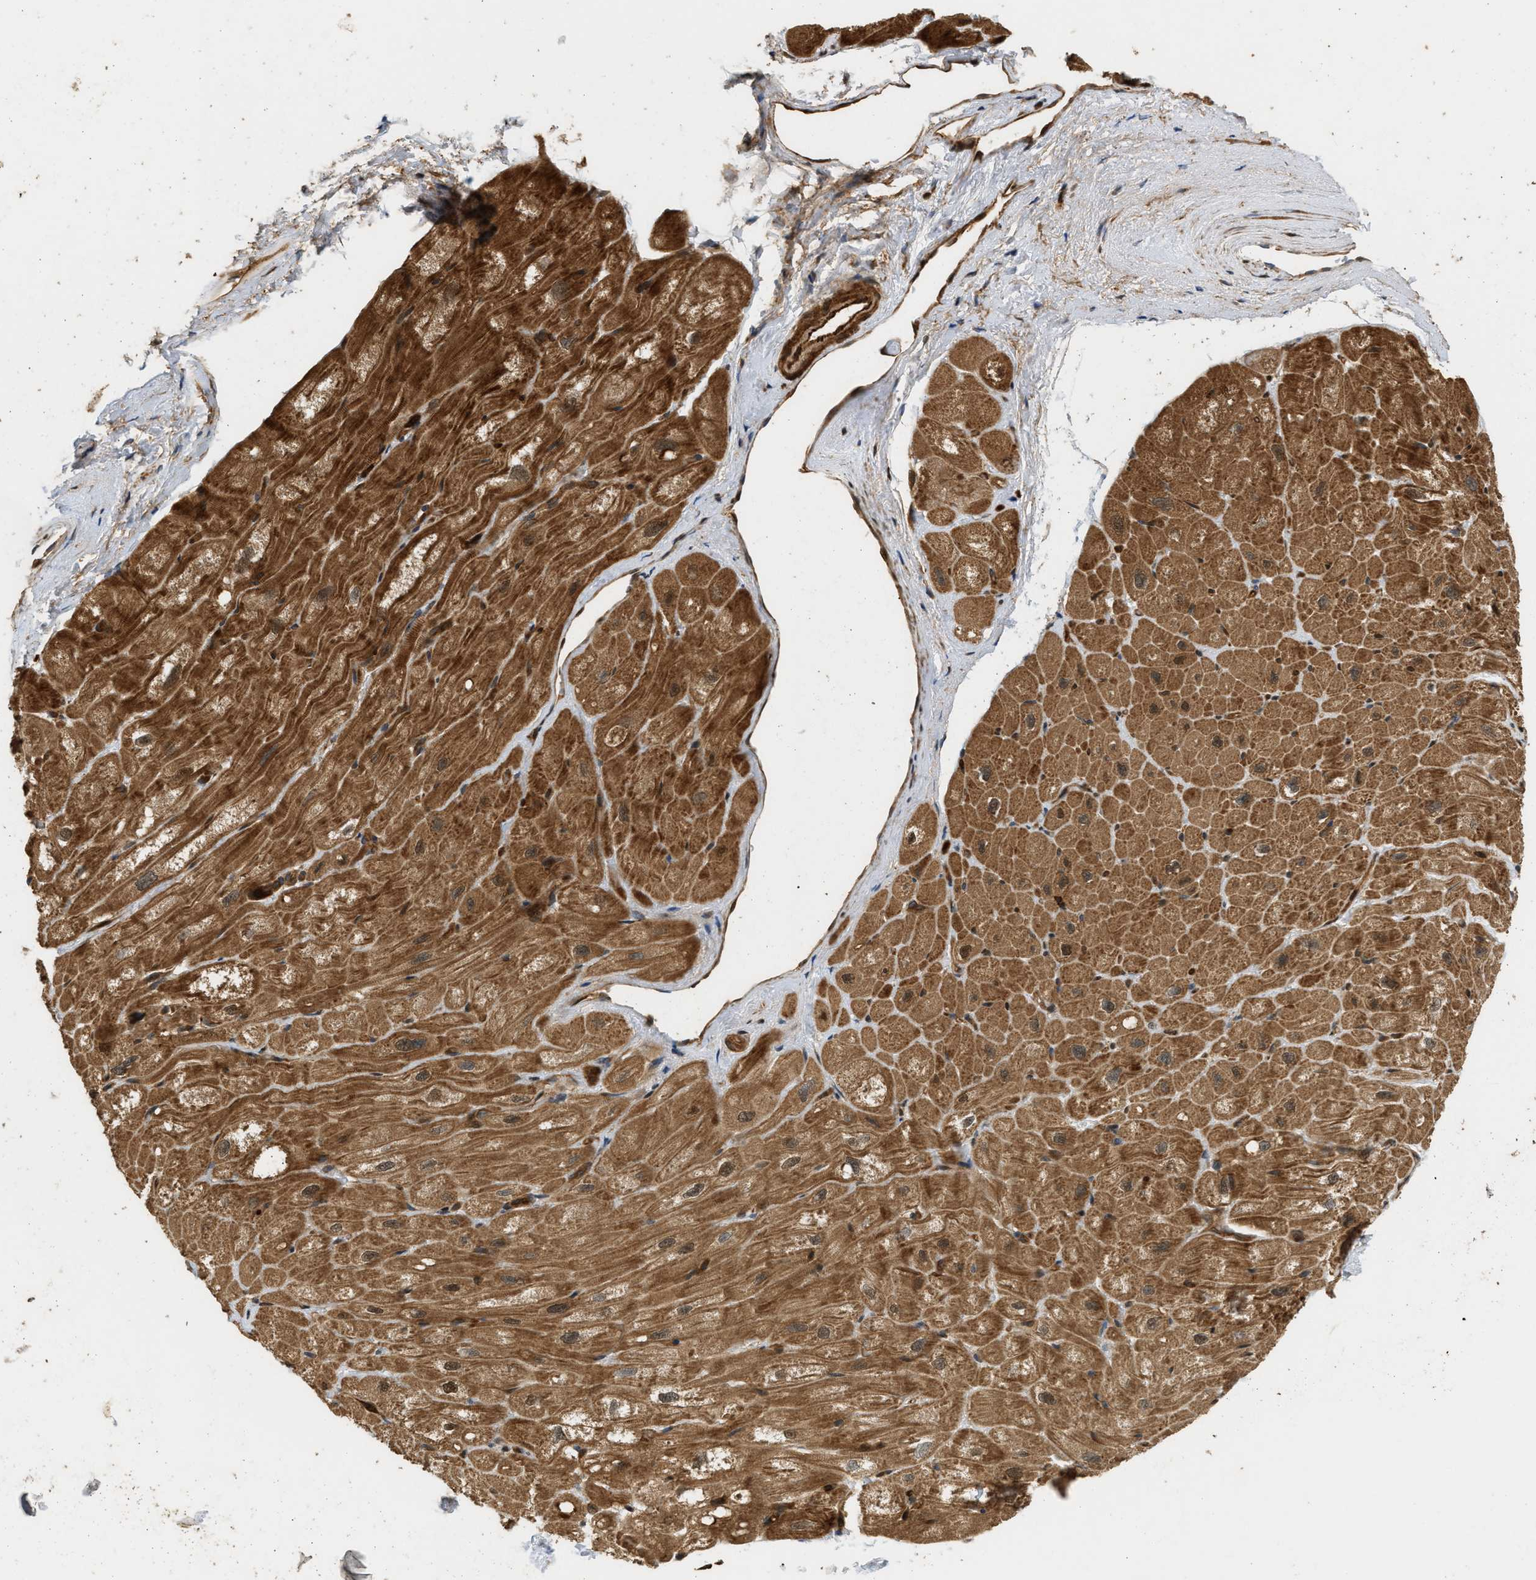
{"staining": {"intensity": "strong", "quantity": ">75%", "location": "cytoplasmic/membranous"}, "tissue": "heart muscle", "cell_type": "Cardiomyocytes", "image_type": "normal", "snomed": [{"axis": "morphology", "description": "Normal tissue, NOS"}, {"axis": "topography", "description": "Heart"}], "caption": "DAB (3,3'-diaminobenzidine) immunohistochemical staining of benign heart muscle reveals strong cytoplasmic/membranous protein expression in approximately >75% of cardiomyocytes.", "gene": "ENSG00000282218", "patient": {"sex": "male", "age": 49}}